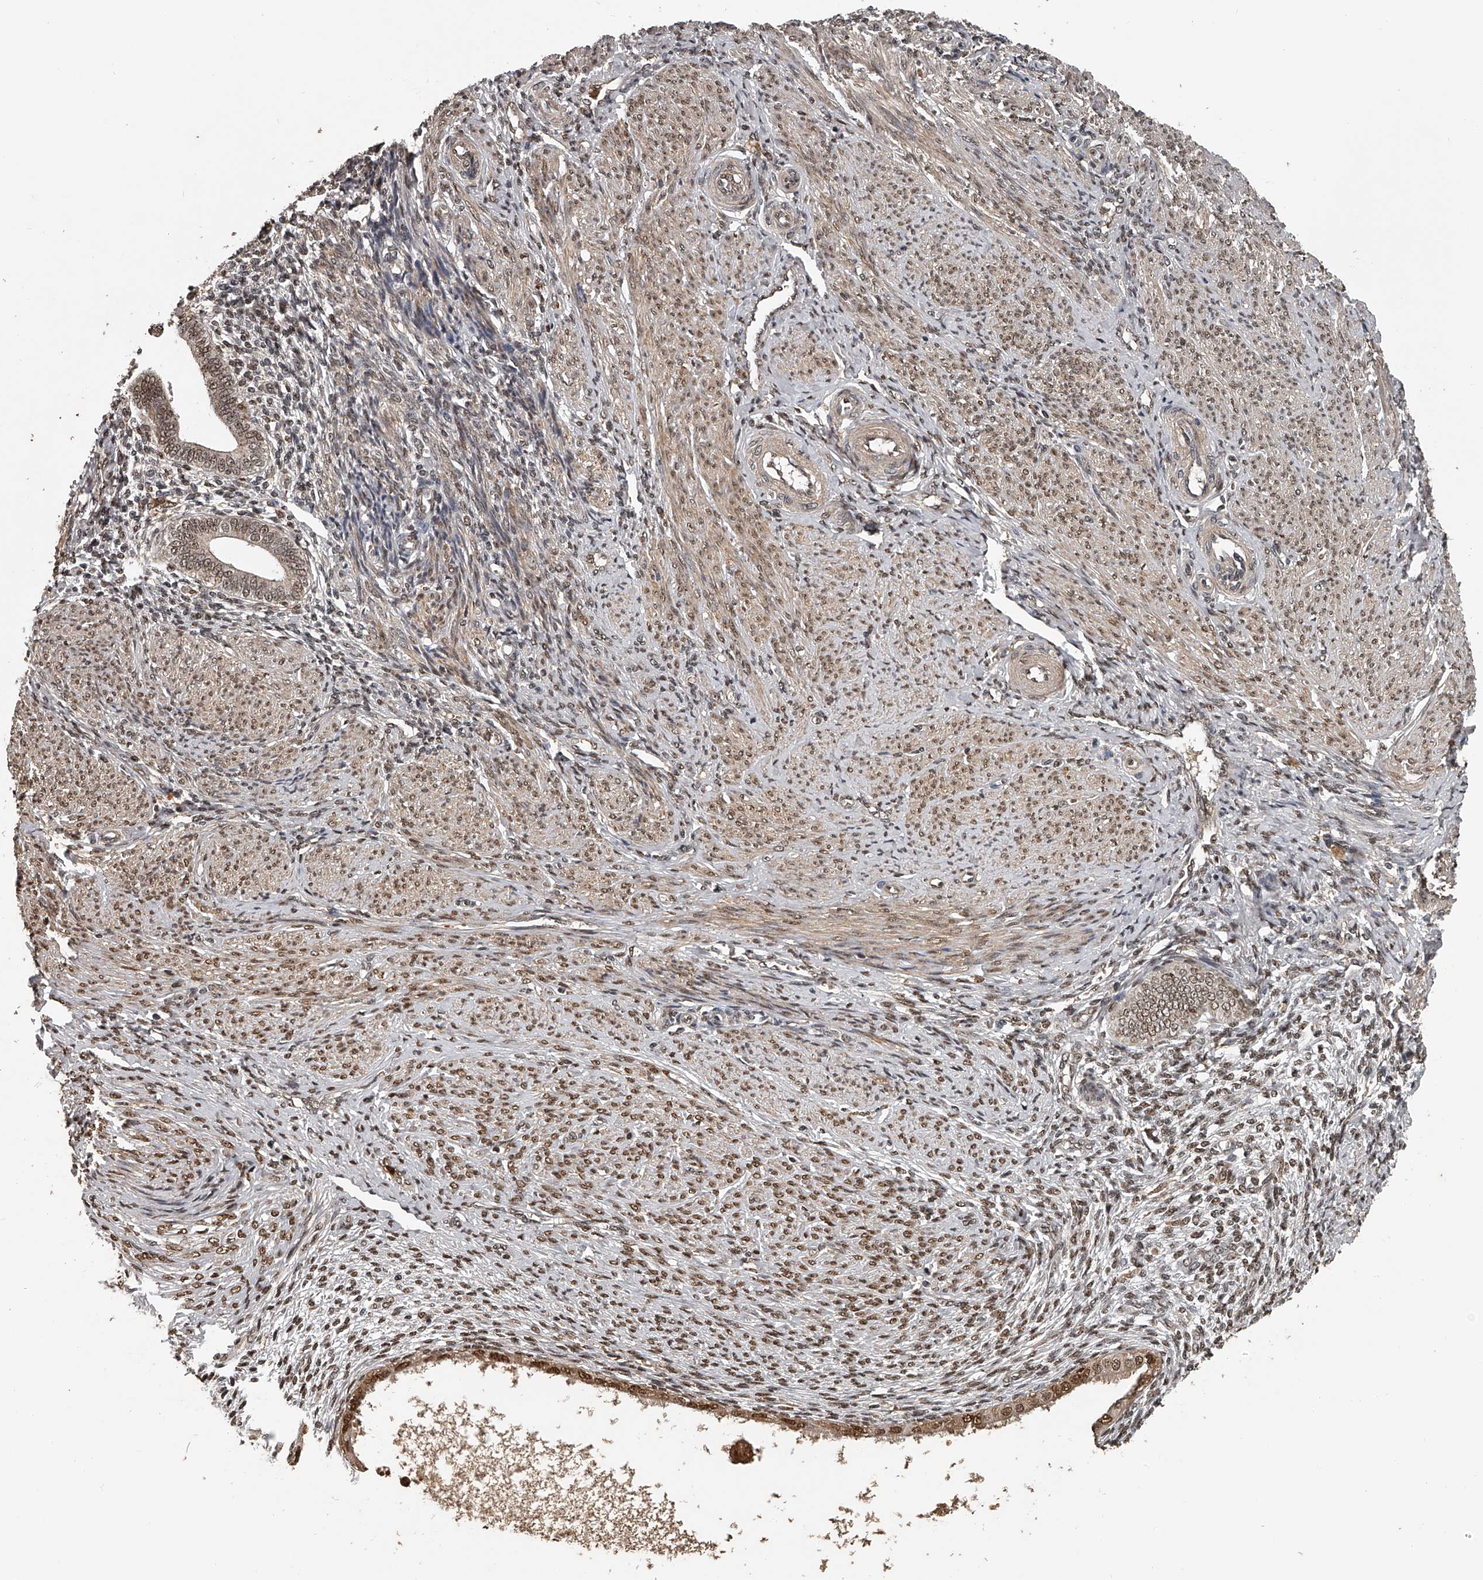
{"staining": {"intensity": "moderate", "quantity": "25%-75%", "location": "nuclear"}, "tissue": "endometrium", "cell_type": "Cells in endometrial stroma", "image_type": "normal", "snomed": [{"axis": "morphology", "description": "Normal tissue, NOS"}, {"axis": "topography", "description": "Endometrium"}], "caption": "The photomicrograph exhibits staining of unremarkable endometrium, revealing moderate nuclear protein staining (brown color) within cells in endometrial stroma.", "gene": "PLEKHG1", "patient": {"sex": "female", "age": 42}}